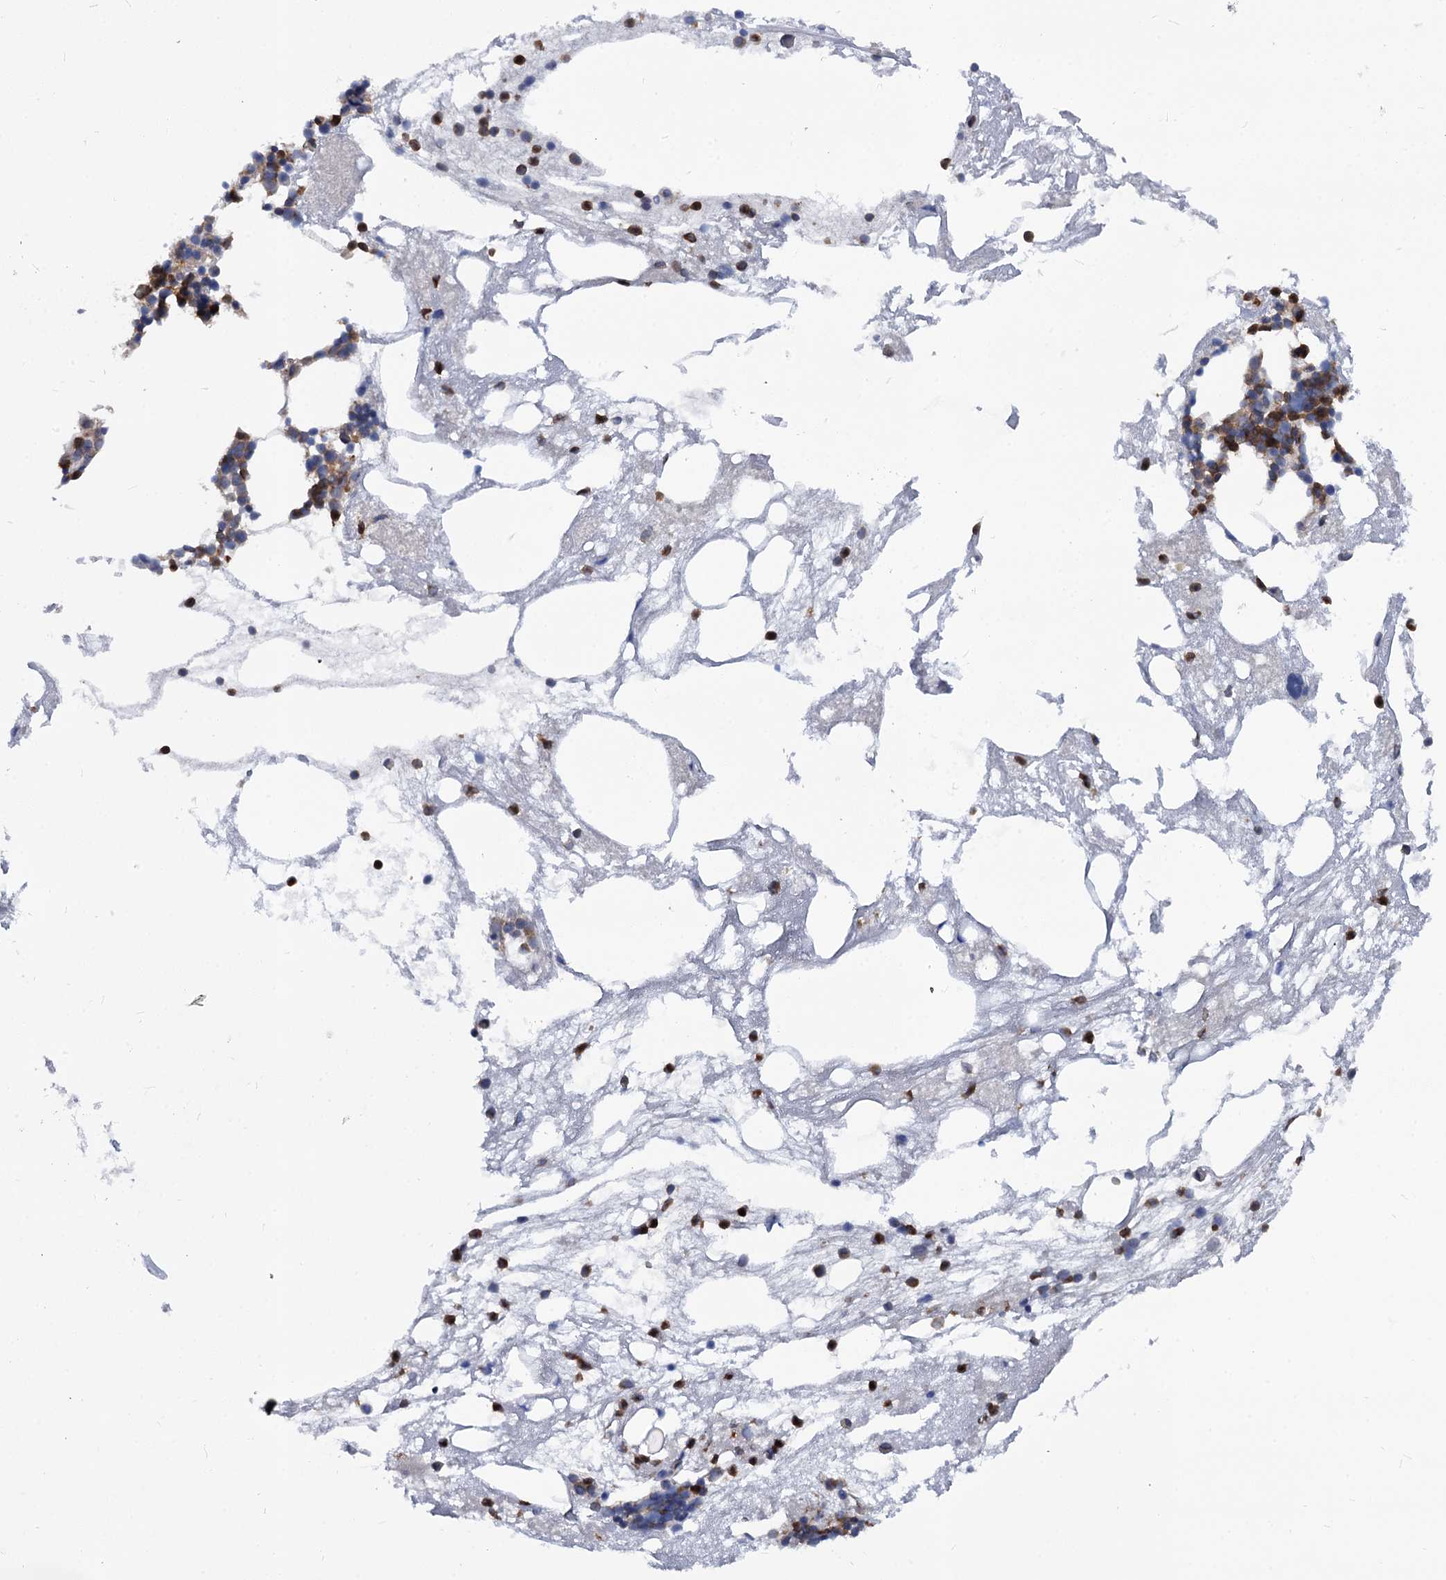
{"staining": {"intensity": "strong", "quantity": "25%-75%", "location": "cytoplasmic/membranous"}, "tissue": "bone marrow", "cell_type": "Hematopoietic cells", "image_type": "normal", "snomed": [{"axis": "morphology", "description": "Normal tissue, NOS"}, {"axis": "topography", "description": "Bone marrow"}], "caption": "This photomicrograph exhibits immunohistochemistry (IHC) staining of unremarkable bone marrow, with high strong cytoplasmic/membranous expression in approximately 25%-75% of hematopoietic cells.", "gene": "RHOG", "patient": {"sex": "male", "age": 78}}